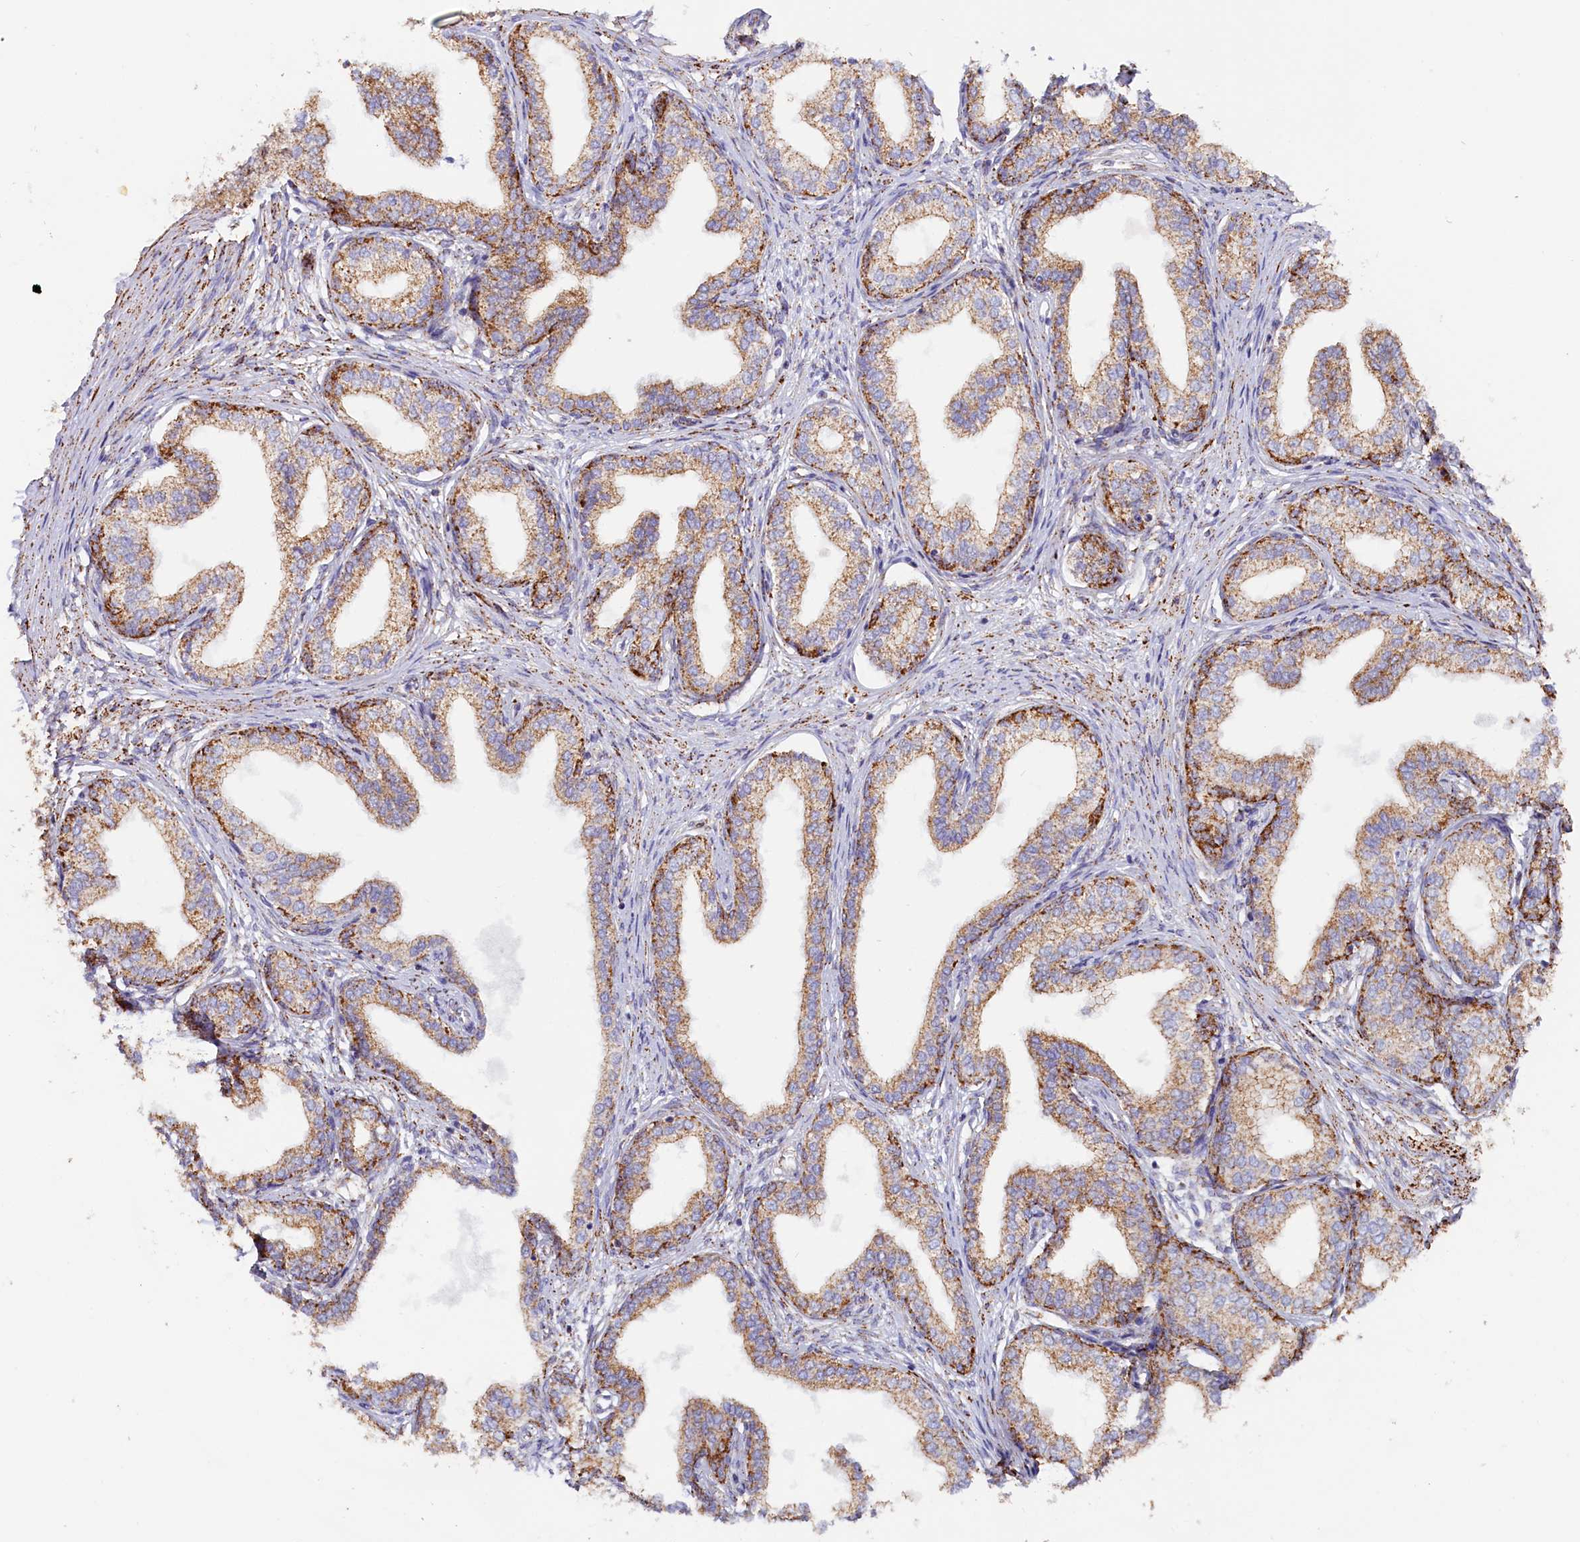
{"staining": {"intensity": "moderate", "quantity": ">75%", "location": "cytoplasmic/membranous"}, "tissue": "prostate cancer", "cell_type": "Tumor cells", "image_type": "cancer", "snomed": [{"axis": "morphology", "description": "Adenocarcinoma, High grade"}, {"axis": "topography", "description": "Prostate"}], "caption": "IHC (DAB (3,3'-diaminobenzidine)) staining of prostate cancer (adenocarcinoma (high-grade)) displays moderate cytoplasmic/membranous protein staining in about >75% of tumor cells. (IHC, brightfield microscopy, high magnification).", "gene": "AKTIP", "patient": {"sex": "male", "age": 63}}